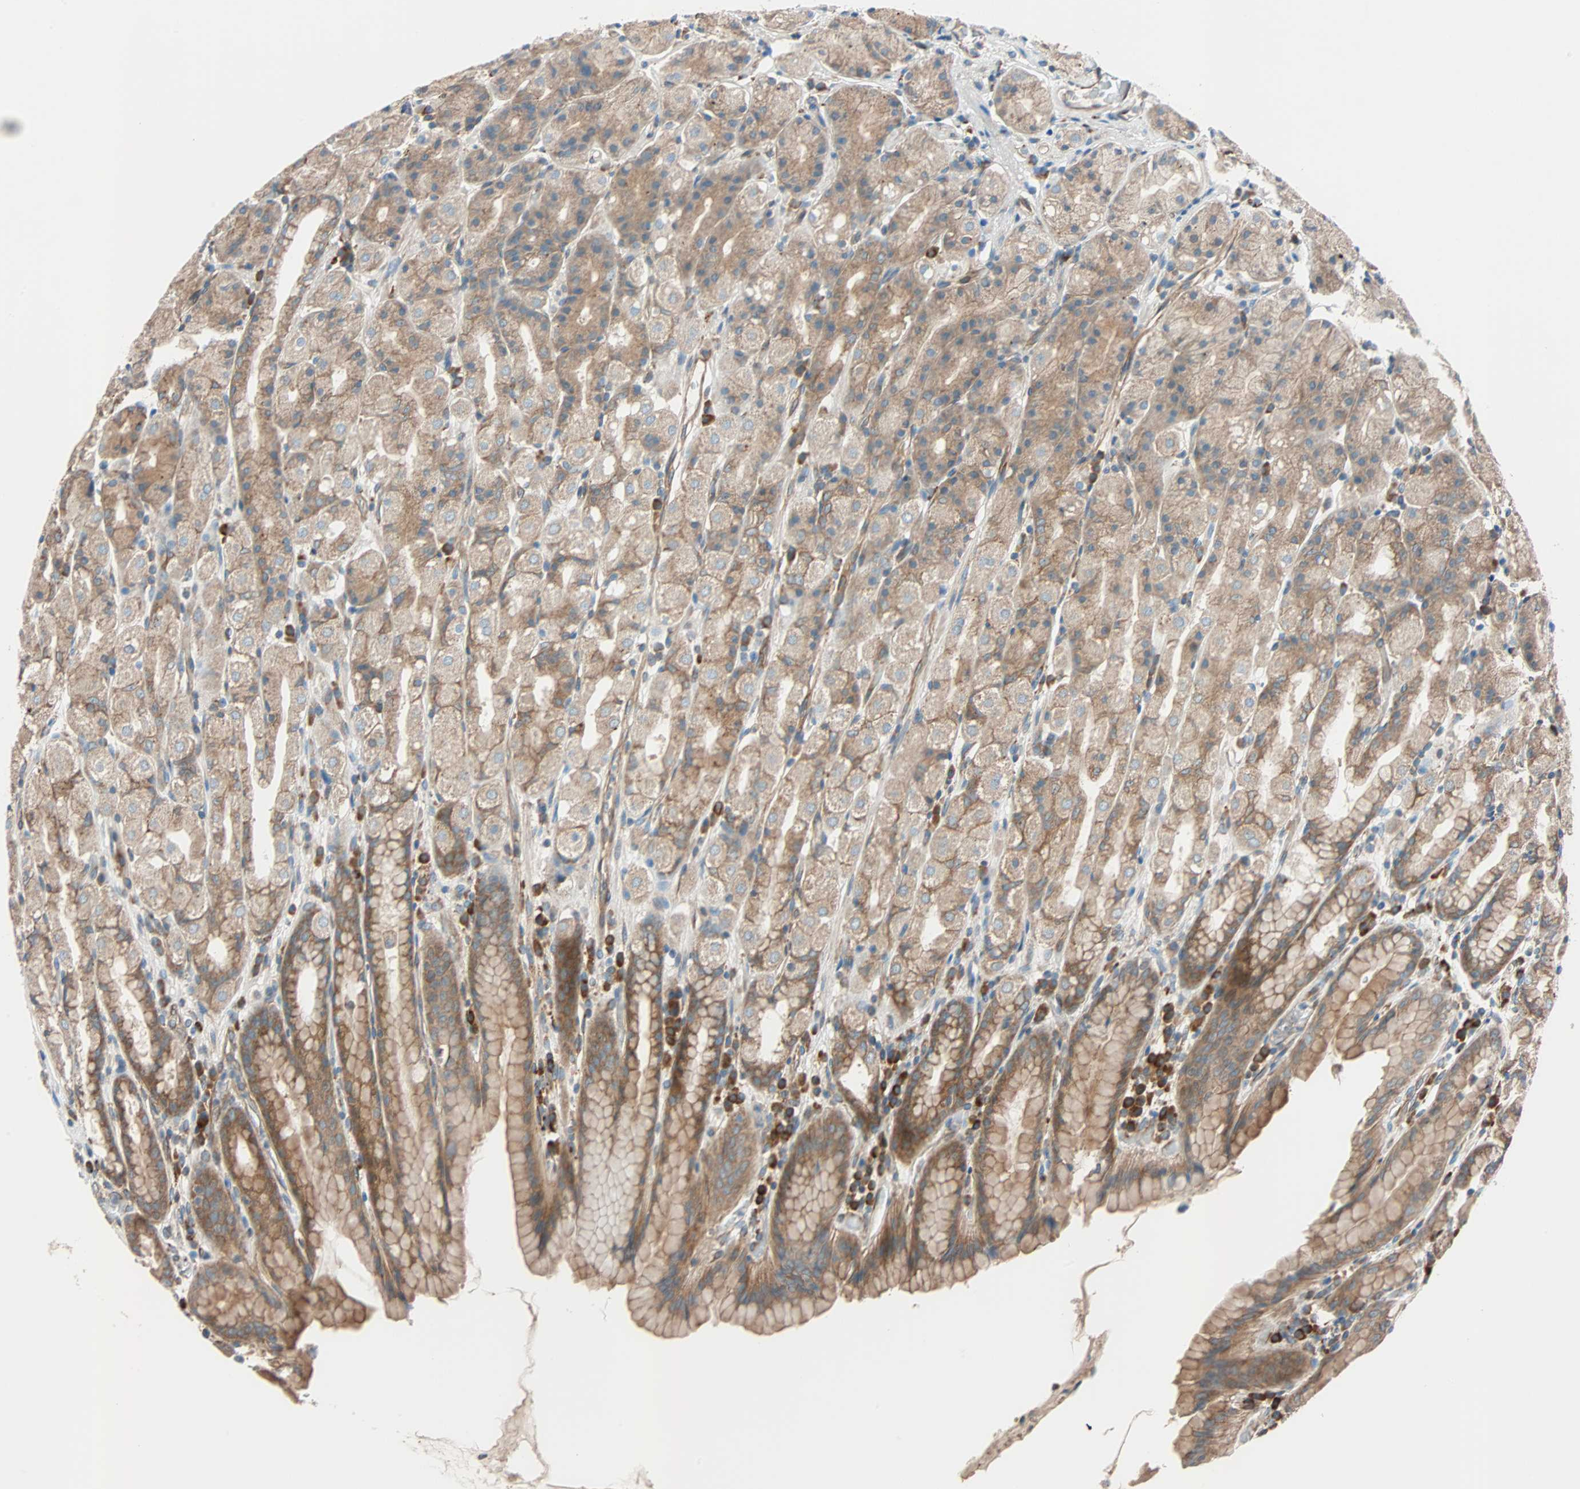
{"staining": {"intensity": "moderate", "quantity": ">75%", "location": "cytoplasmic/membranous"}, "tissue": "stomach", "cell_type": "Glandular cells", "image_type": "normal", "snomed": [{"axis": "morphology", "description": "Normal tissue, NOS"}, {"axis": "topography", "description": "Stomach, upper"}], "caption": "An immunohistochemistry (IHC) histopathology image of unremarkable tissue is shown. Protein staining in brown highlights moderate cytoplasmic/membranous positivity in stomach within glandular cells.", "gene": "PHYH", "patient": {"sex": "male", "age": 68}}